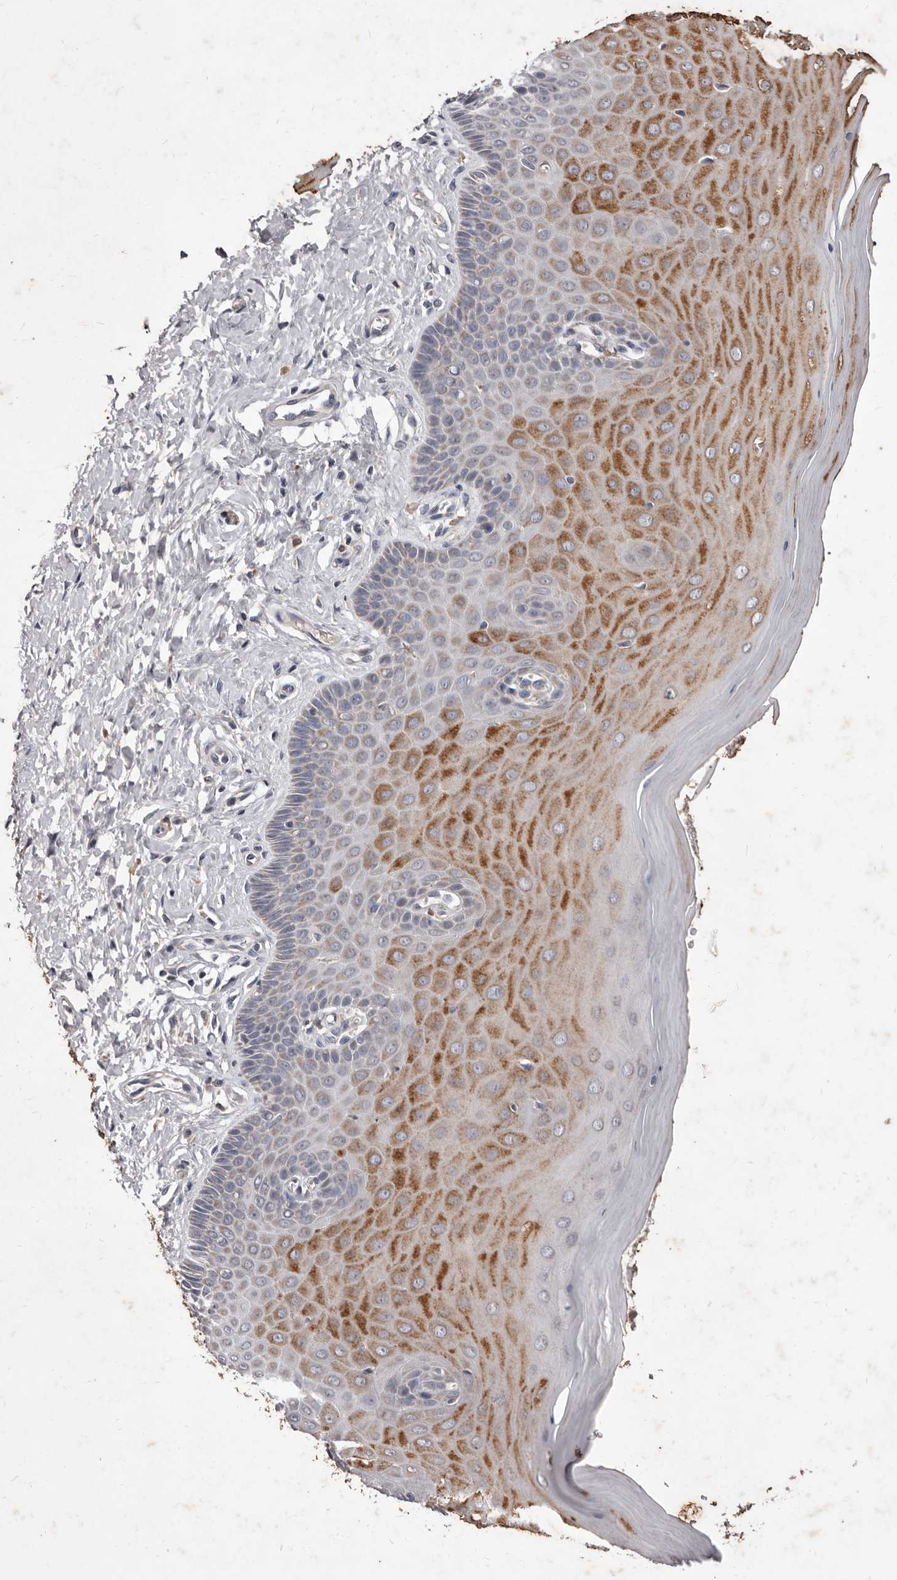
{"staining": {"intensity": "weak", "quantity": "25%-75%", "location": "cytoplasmic/membranous"}, "tissue": "cervix", "cell_type": "Glandular cells", "image_type": "normal", "snomed": [{"axis": "morphology", "description": "Normal tissue, NOS"}, {"axis": "topography", "description": "Cervix"}], "caption": "Glandular cells exhibit low levels of weak cytoplasmic/membranous positivity in about 25%-75% of cells in normal cervix.", "gene": "CXCL14", "patient": {"sex": "female", "age": 55}}